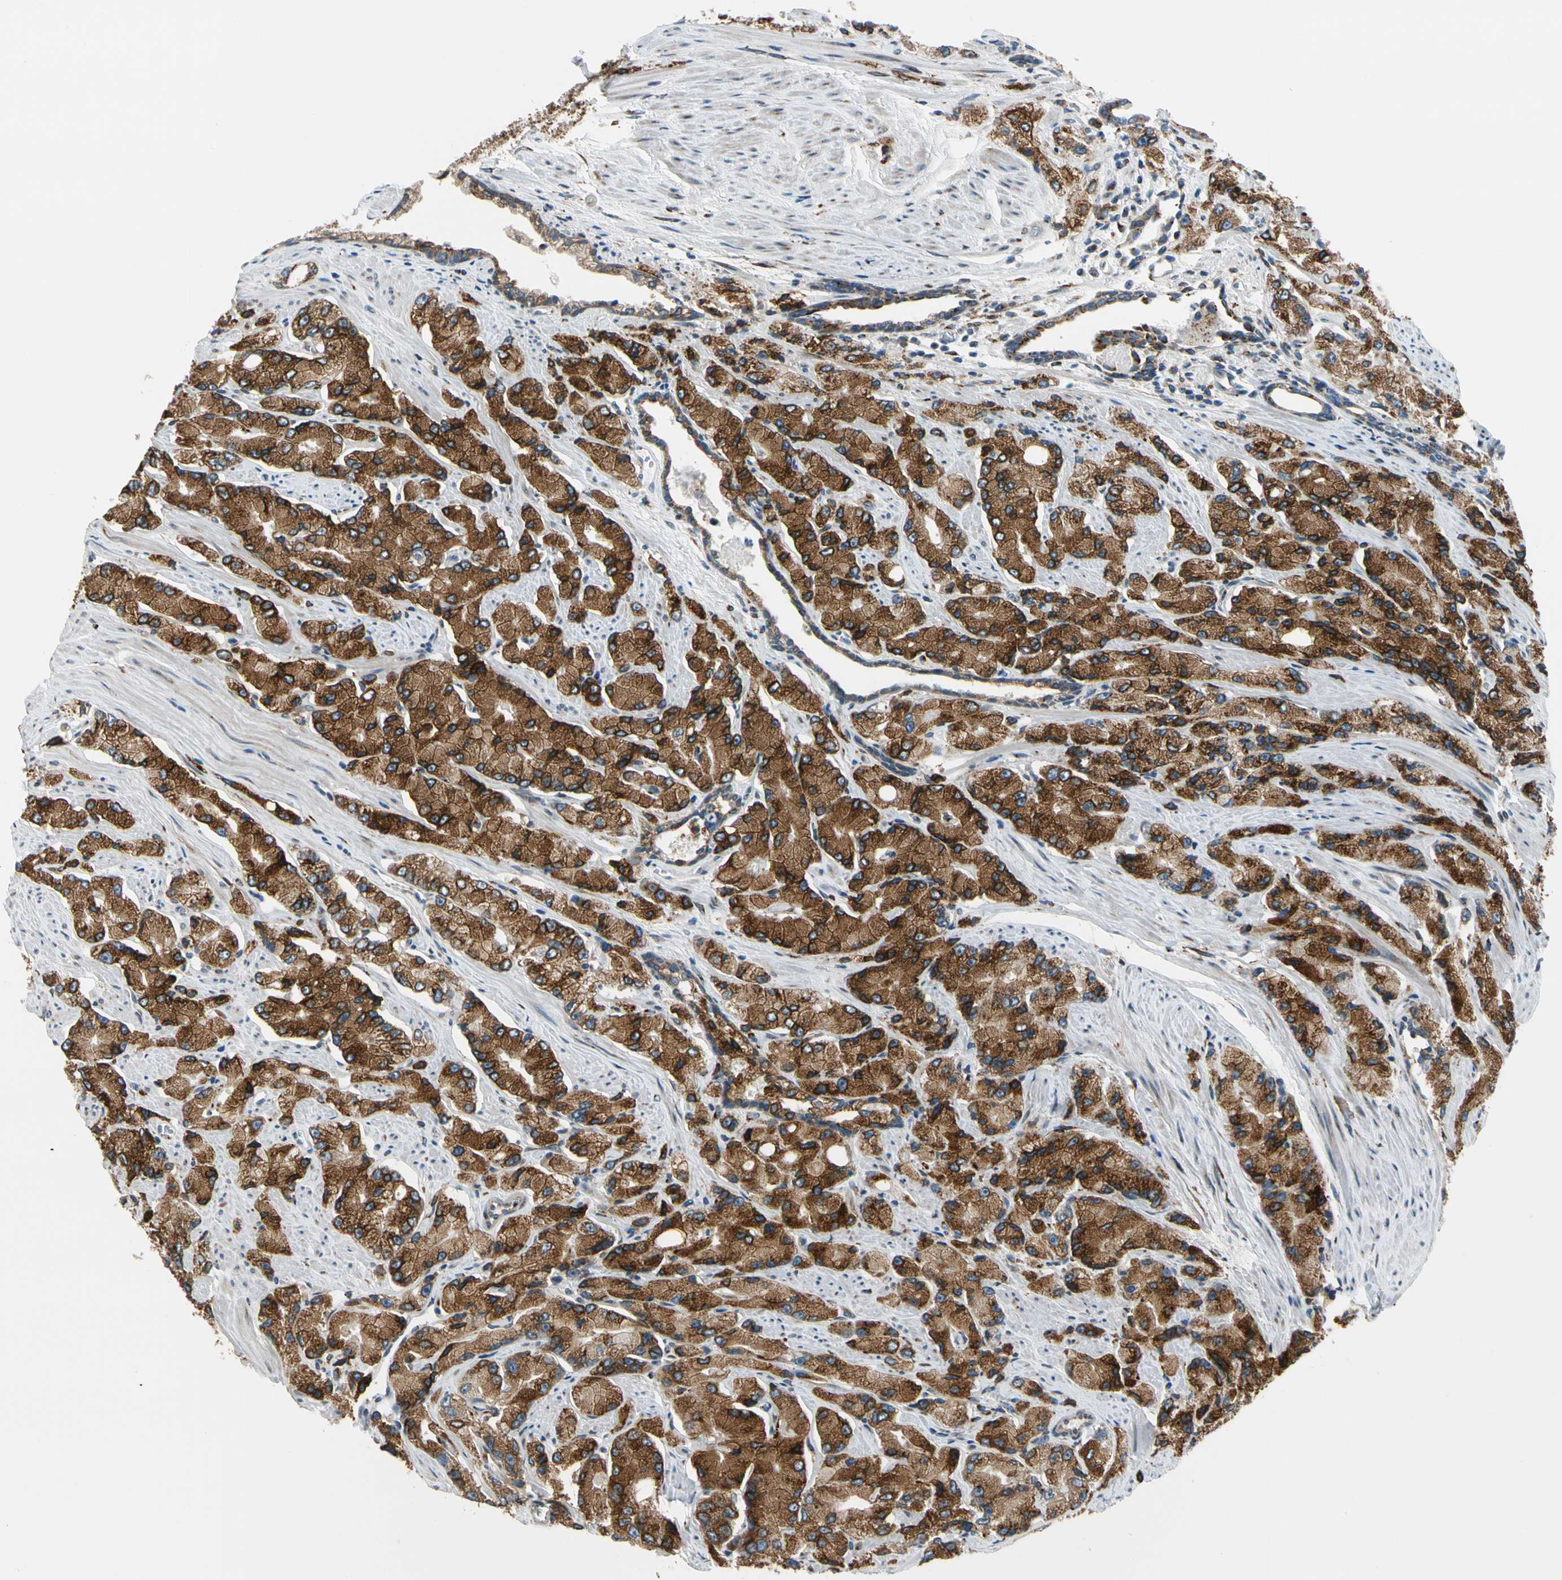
{"staining": {"intensity": "strong", "quantity": ">75%", "location": "cytoplasmic/membranous"}, "tissue": "prostate cancer", "cell_type": "Tumor cells", "image_type": "cancer", "snomed": [{"axis": "morphology", "description": "Adenocarcinoma, High grade"}, {"axis": "topography", "description": "Prostate"}], "caption": "DAB (3,3'-diaminobenzidine) immunohistochemical staining of human prostate cancer (adenocarcinoma (high-grade)) shows strong cytoplasmic/membranous protein positivity in about >75% of tumor cells.", "gene": "NUCB1", "patient": {"sex": "male", "age": 58}}